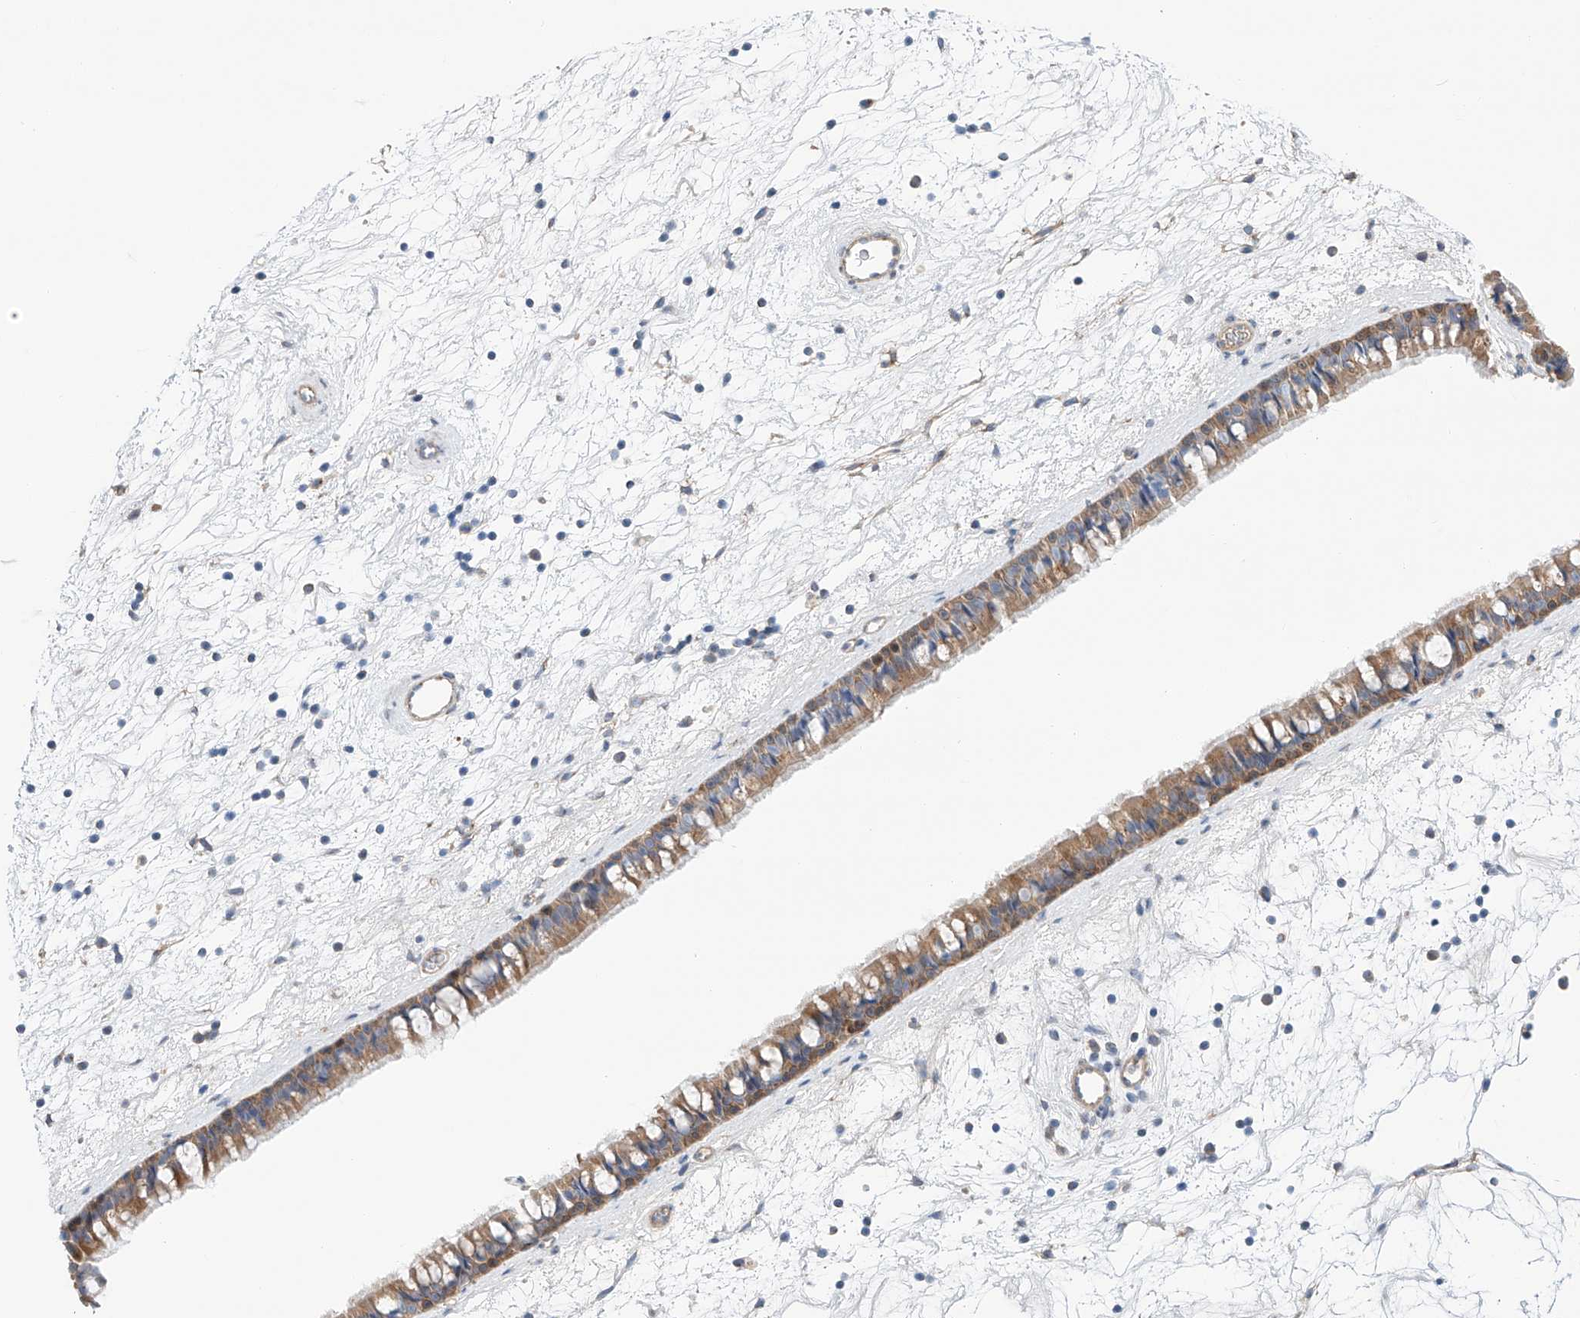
{"staining": {"intensity": "moderate", "quantity": ">75%", "location": "cytoplasmic/membranous"}, "tissue": "nasopharynx", "cell_type": "Respiratory epithelial cells", "image_type": "normal", "snomed": [{"axis": "morphology", "description": "Normal tissue, NOS"}, {"axis": "topography", "description": "Nasopharynx"}], "caption": "Moderate cytoplasmic/membranous staining for a protein is present in about >75% of respiratory epithelial cells of unremarkable nasopharynx using IHC.", "gene": "SLC22A7", "patient": {"sex": "male", "age": 64}}